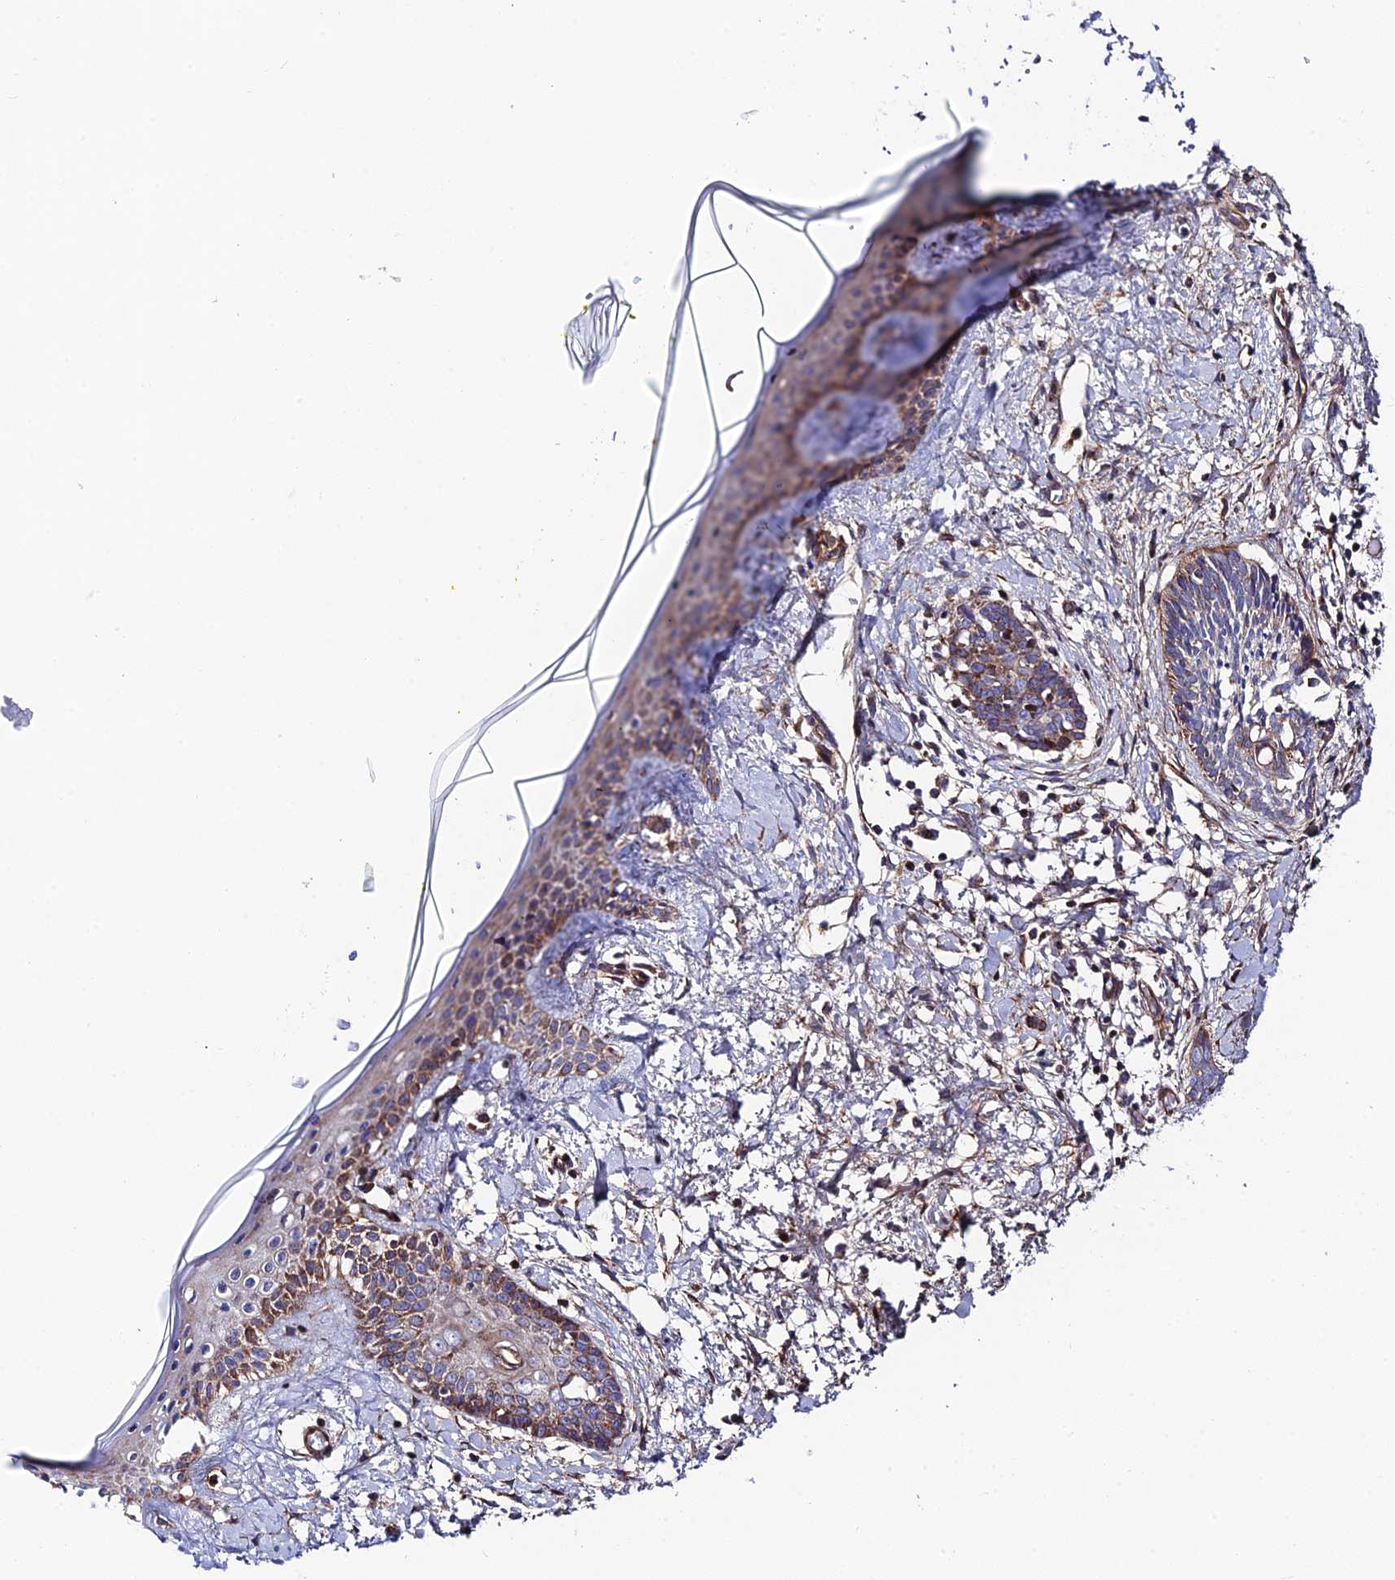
{"staining": {"intensity": "moderate", "quantity": "25%-75%", "location": "cytoplasmic/membranous"}, "tissue": "skin cancer", "cell_type": "Tumor cells", "image_type": "cancer", "snomed": [{"axis": "morphology", "description": "Basal cell carcinoma"}, {"axis": "topography", "description": "Skin"}], "caption": "A histopathology image showing moderate cytoplasmic/membranous staining in approximately 25%-75% of tumor cells in basal cell carcinoma (skin), as visualized by brown immunohistochemical staining.", "gene": "VPS13C", "patient": {"sex": "female", "age": 81}}